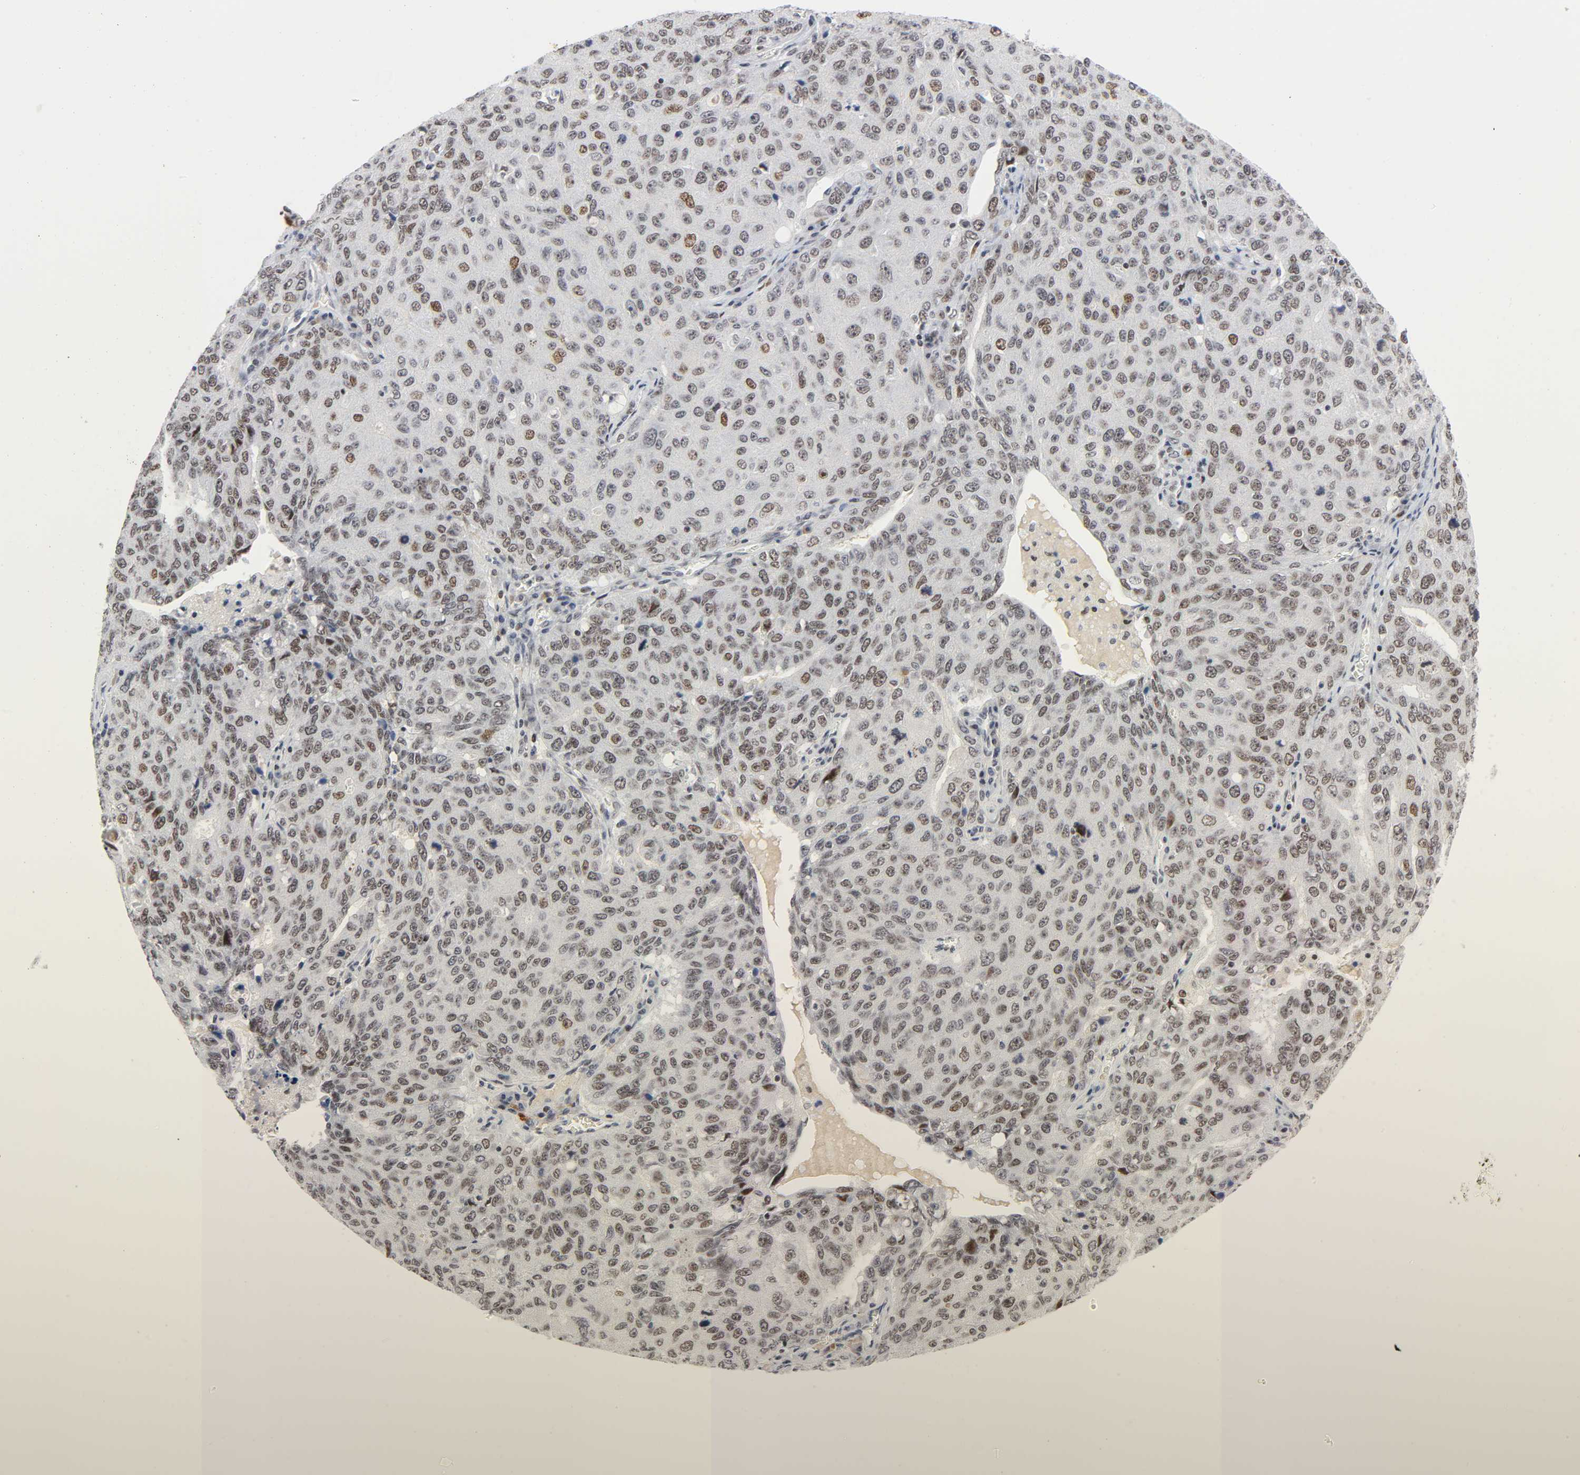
{"staining": {"intensity": "weak", "quantity": "25%-75%", "location": "cytoplasmic/membranous,nuclear"}, "tissue": "ovarian cancer", "cell_type": "Tumor cells", "image_type": "cancer", "snomed": [{"axis": "morphology", "description": "Carcinoma, endometroid"}, {"axis": "topography", "description": "Ovary"}], "caption": "A brown stain shows weak cytoplasmic/membranous and nuclear staining of a protein in ovarian endometroid carcinoma tumor cells. (brown staining indicates protein expression, while blue staining denotes nuclei).", "gene": "DIDO1", "patient": {"sex": "female", "age": 62}}